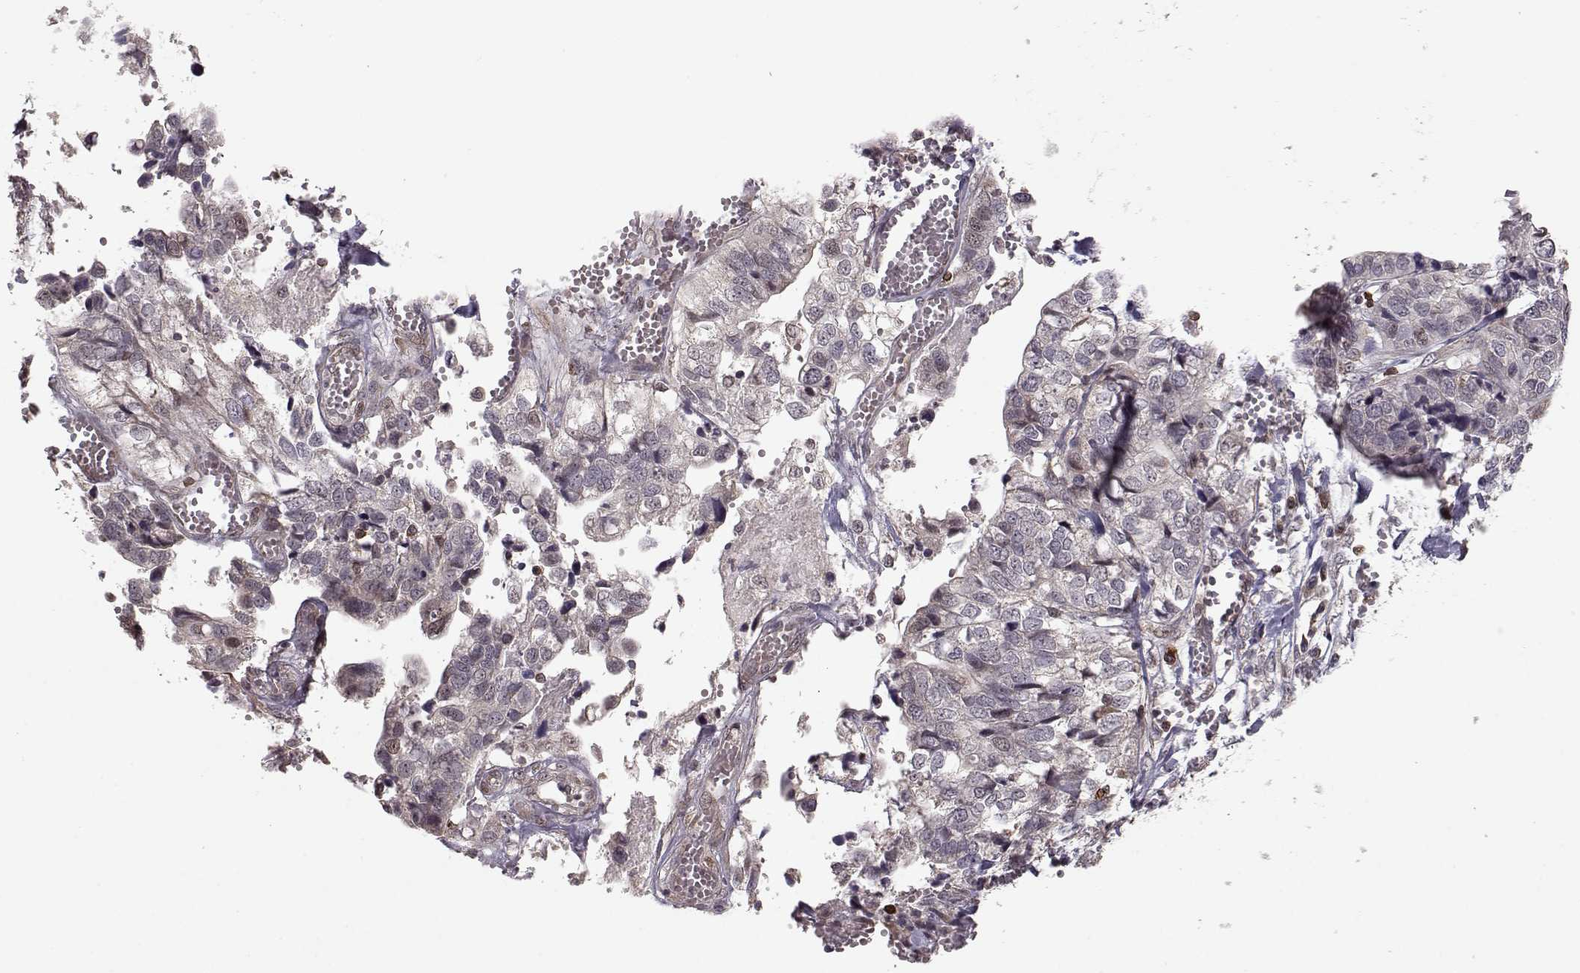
{"staining": {"intensity": "negative", "quantity": "none", "location": "none"}, "tissue": "stomach cancer", "cell_type": "Tumor cells", "image_type": "cancer", "snomed": [{"axis": "morphology", "description": "Adenocarcinoma, NOS"}, {"axis": "topography", "description": "Stomach, upper"}], "caption": "There is no significant staining in tumor cells of stomach cancer (adenocarcinoma).", "gene": "ELOVL5", "patient": {"sex": "female", "age": 67}}